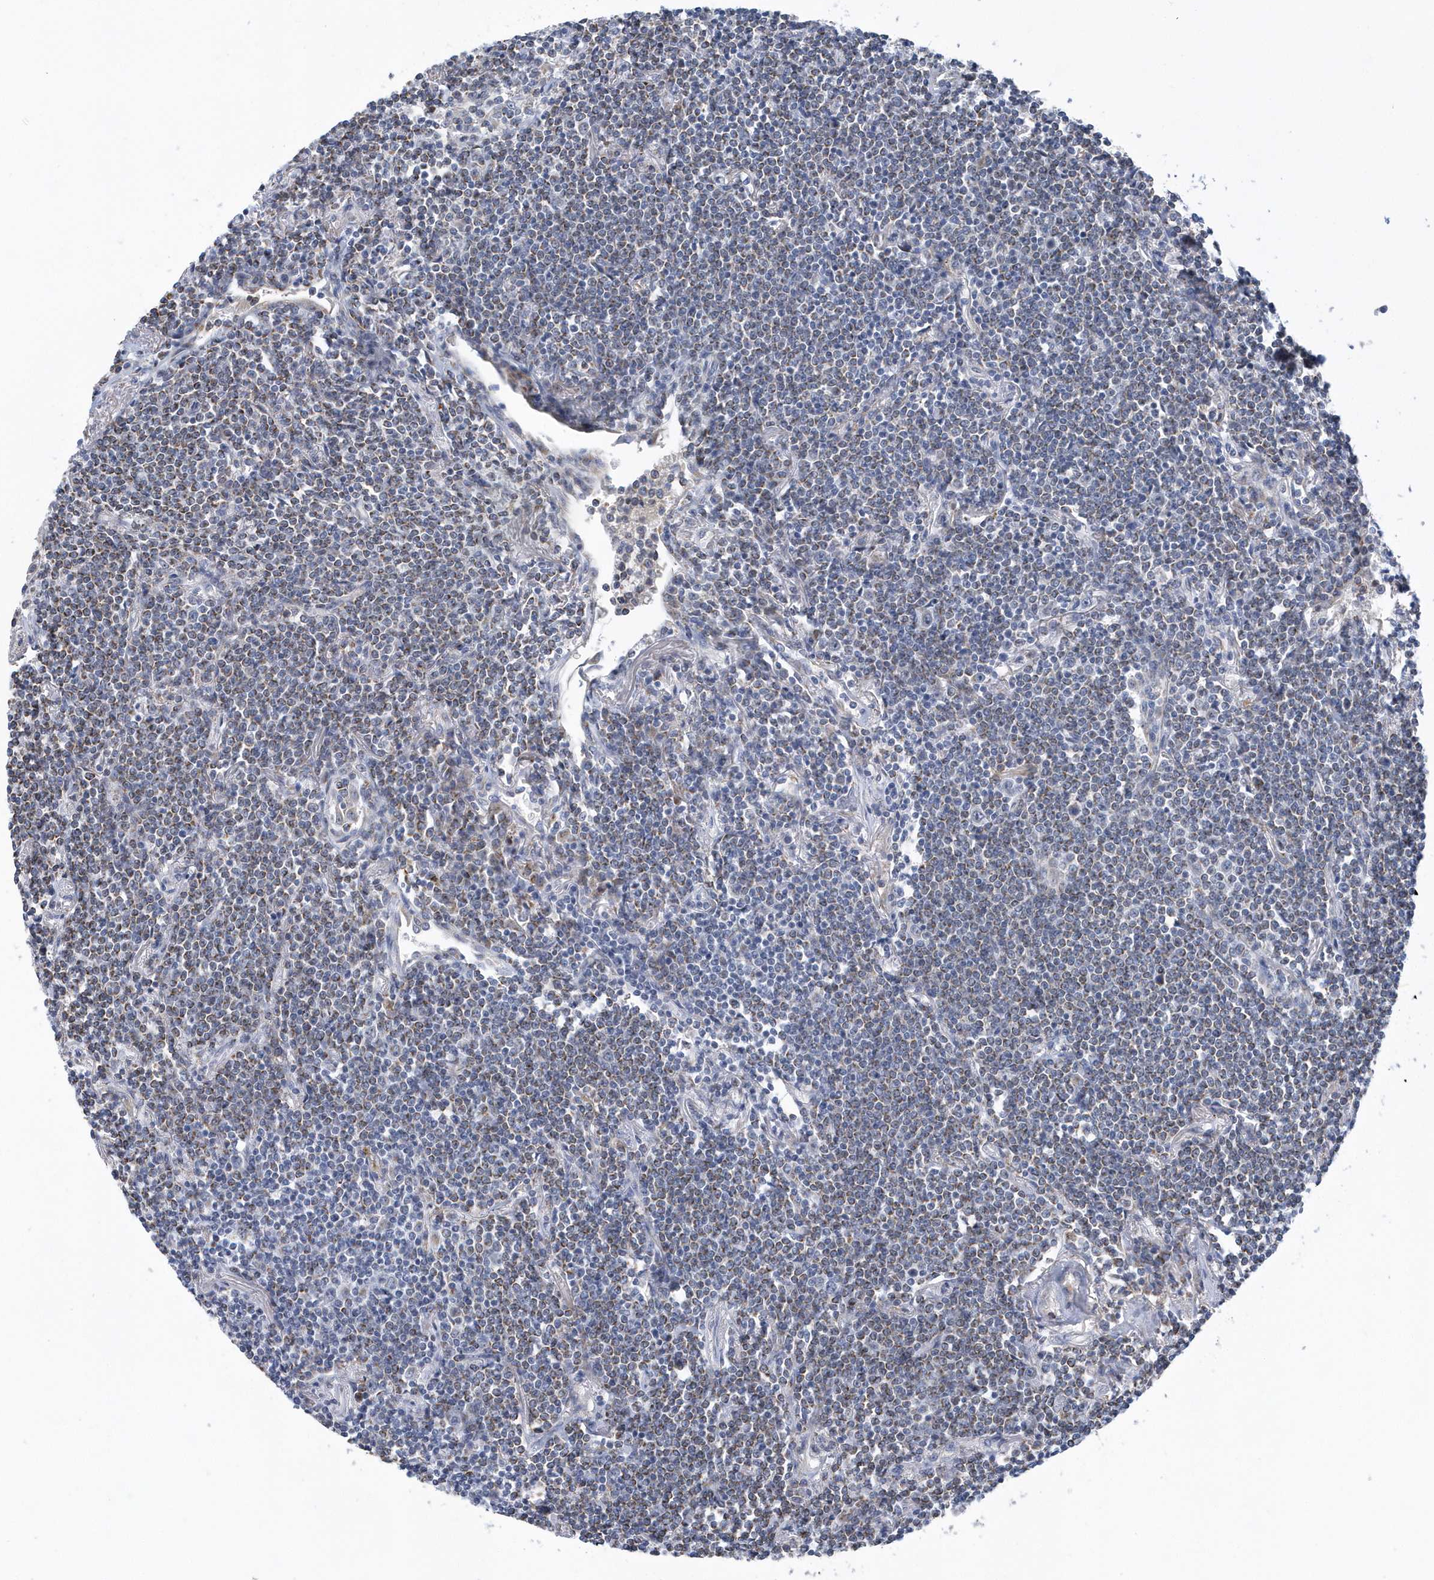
{"staining": {"intensity": "weak", "quantity": "25%-75%", "location": "cytoplasmic/membranous"}, "tissue": "lymphoma", "cell_type": "Tumor cells", "image_type": "cancer", "snomed": [{"axis": "morphology", "description": "Malignant lymphoma, non-Hodgkin's type, Low grade"}, {"axis": "topography", "description": "Lung"}], "caption": "Immunohistochemical staining of lymphoma demonstrates weak cytoplasmic/membranous protein expression in approximately 25%-75% of tumor cells.", "gene": "VWA5B2", "patient": {"sex": "female", "age": 71}}